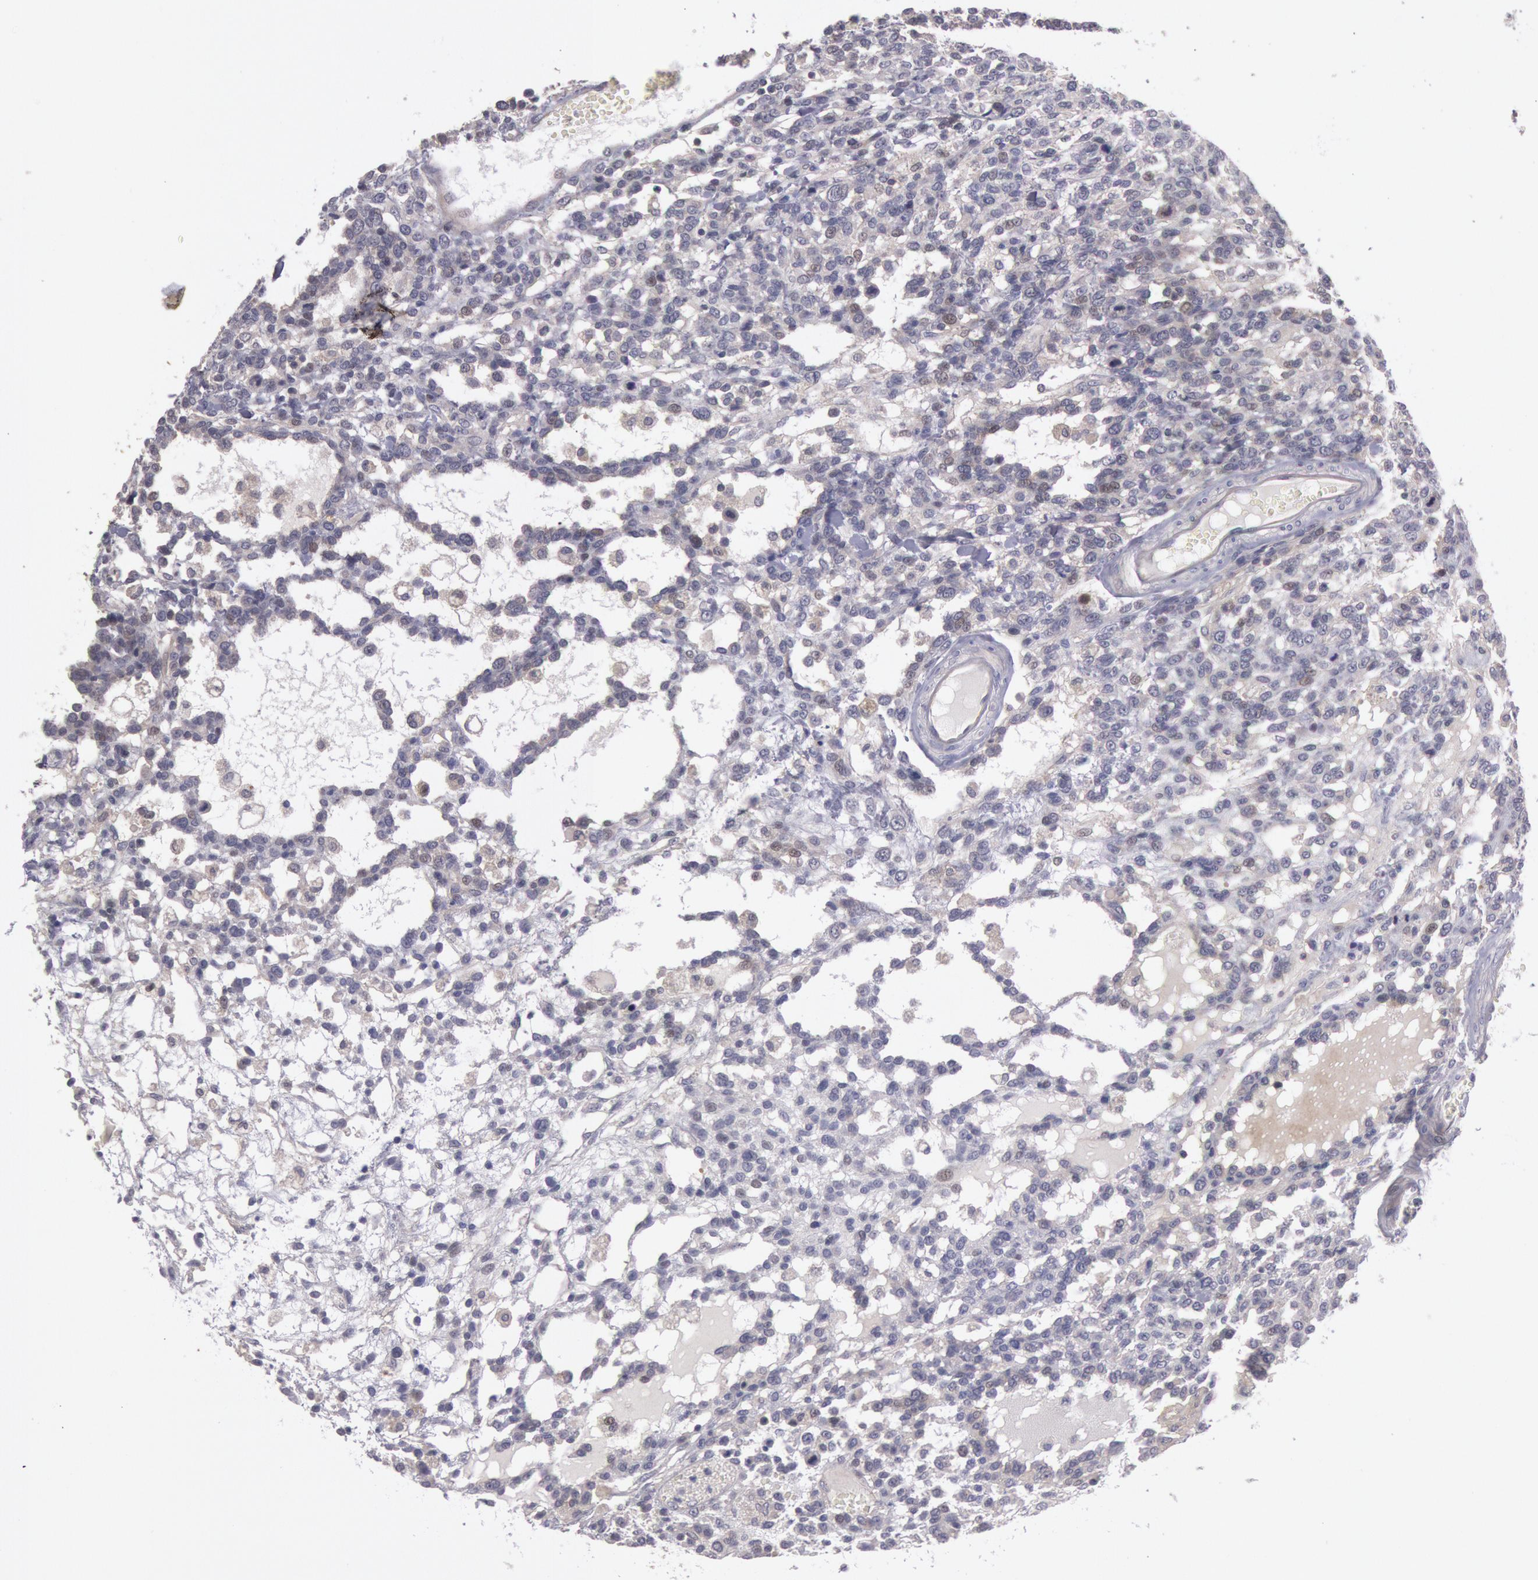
{"staining": {"intensity": "weak", "quantity": "25%-75%", "location": "cytoplasmic/membranous"}, "tissue": "glioma", "cell_type": "Tumor cells", "image_type": "cancer", "snomed": [{"axis": "morphology", "description": "Glioma, malignant, High grade"}, {"axis": "topography", "description": "Brain"}], "caption": "Approximately 25%-75% of tumor cells in high-grade glioma (malignant) reveal weak cytoplasmic/membranous protein positivity as visualized by brown immunohistochemical staining.", "gene": "TRIB2", "patient": {"sex": "male", "age": 66}}